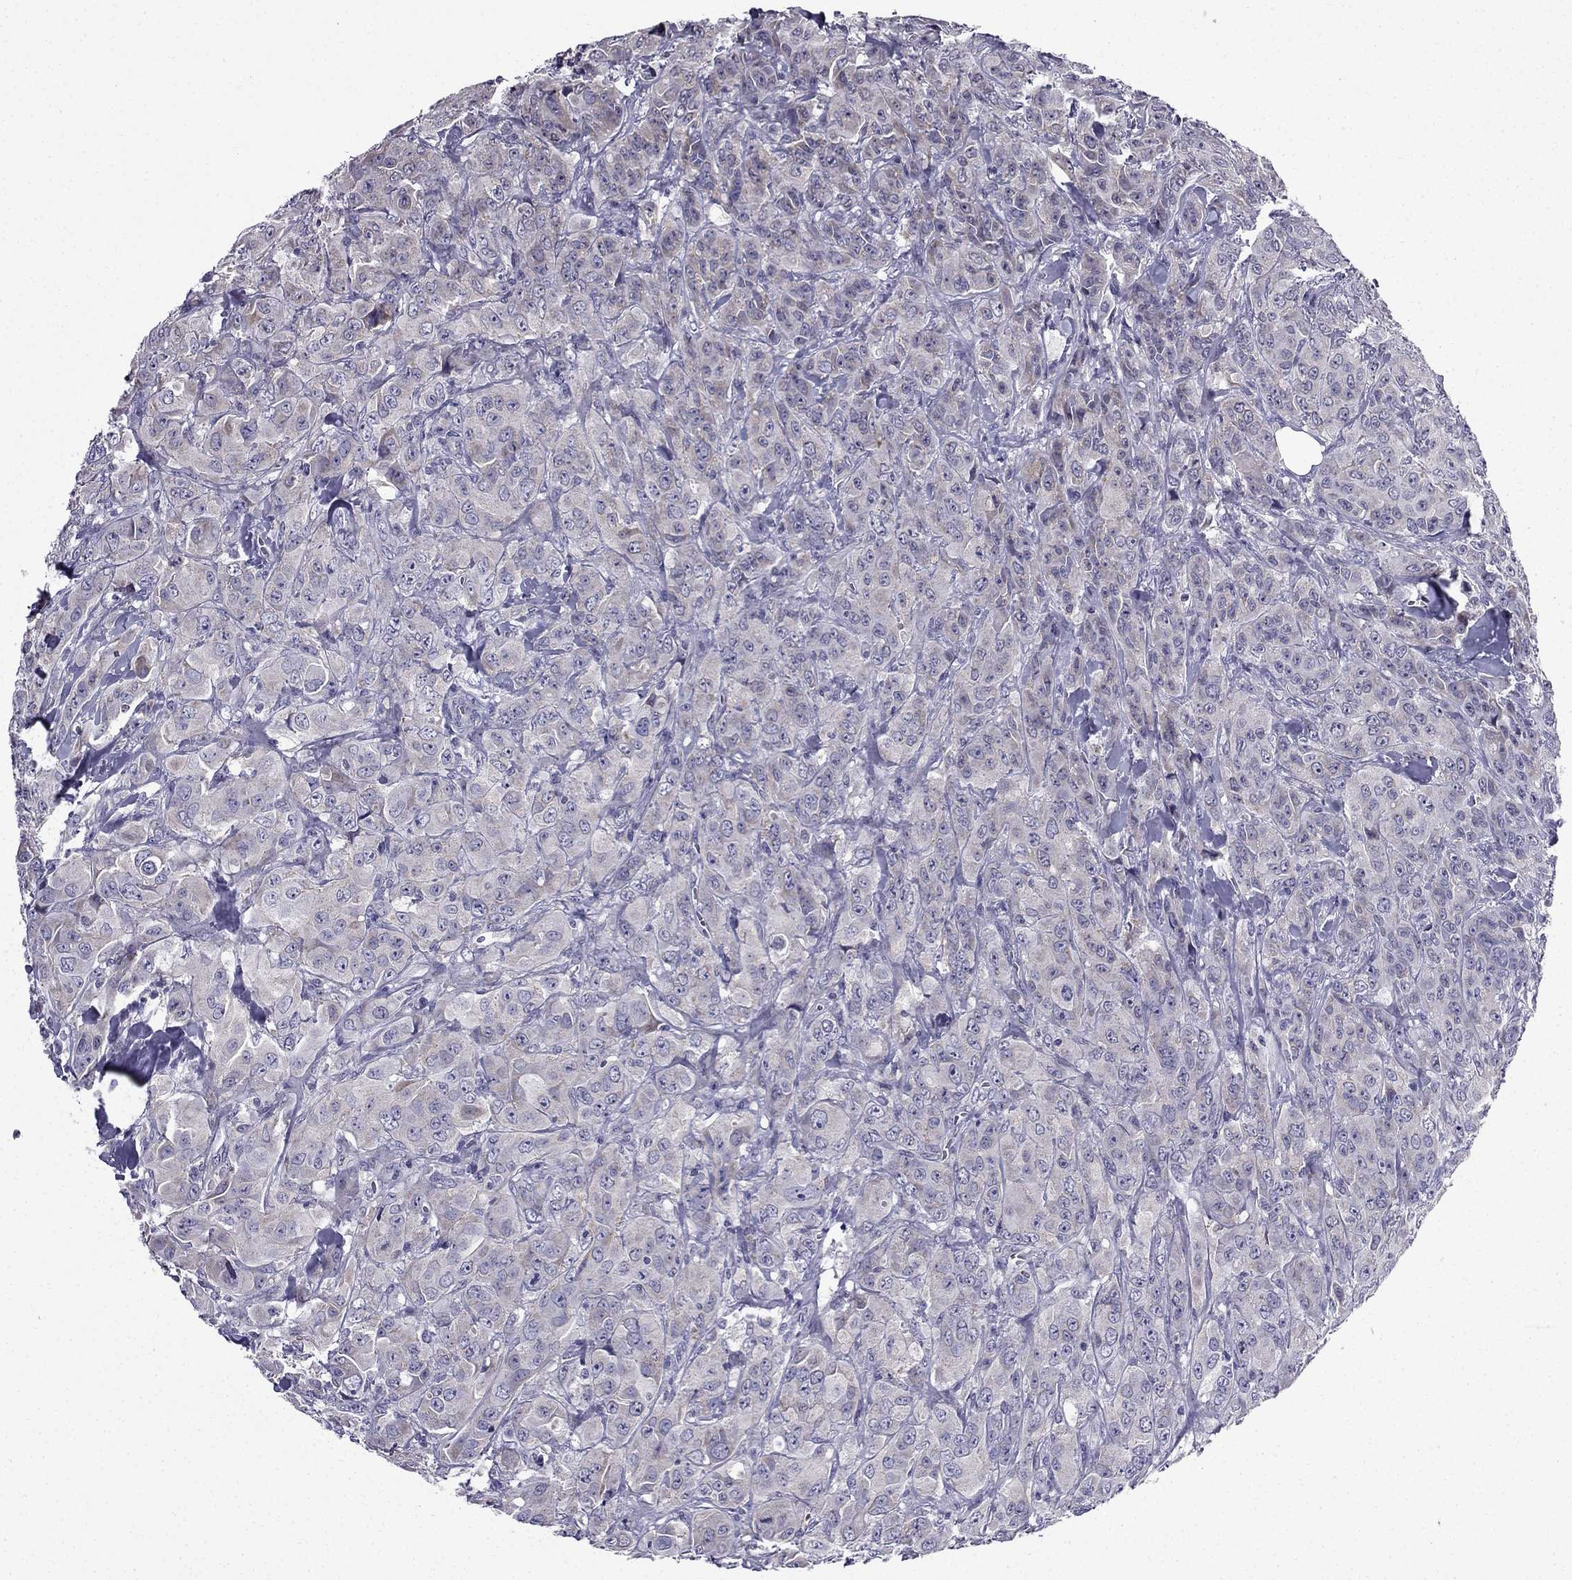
{"staining": {"intensity": "weak", "quantity": "<25%", "location": "cytoplasmic/membranous"}, "tissue": "breast cancer", "cell_type": "Tumor cells", "image_type": "cancer", "snomed": [{"axis": "morphology", "description": "Duct carcinoma"}, {"axis": "topography", "description": "Breast"}], "caption": "Histopathology image shows no protein positivity in tumor cells of breast cancer tissue.", "gene": "SLC6A2", "patient": {"sex": "female", "age": 43}}